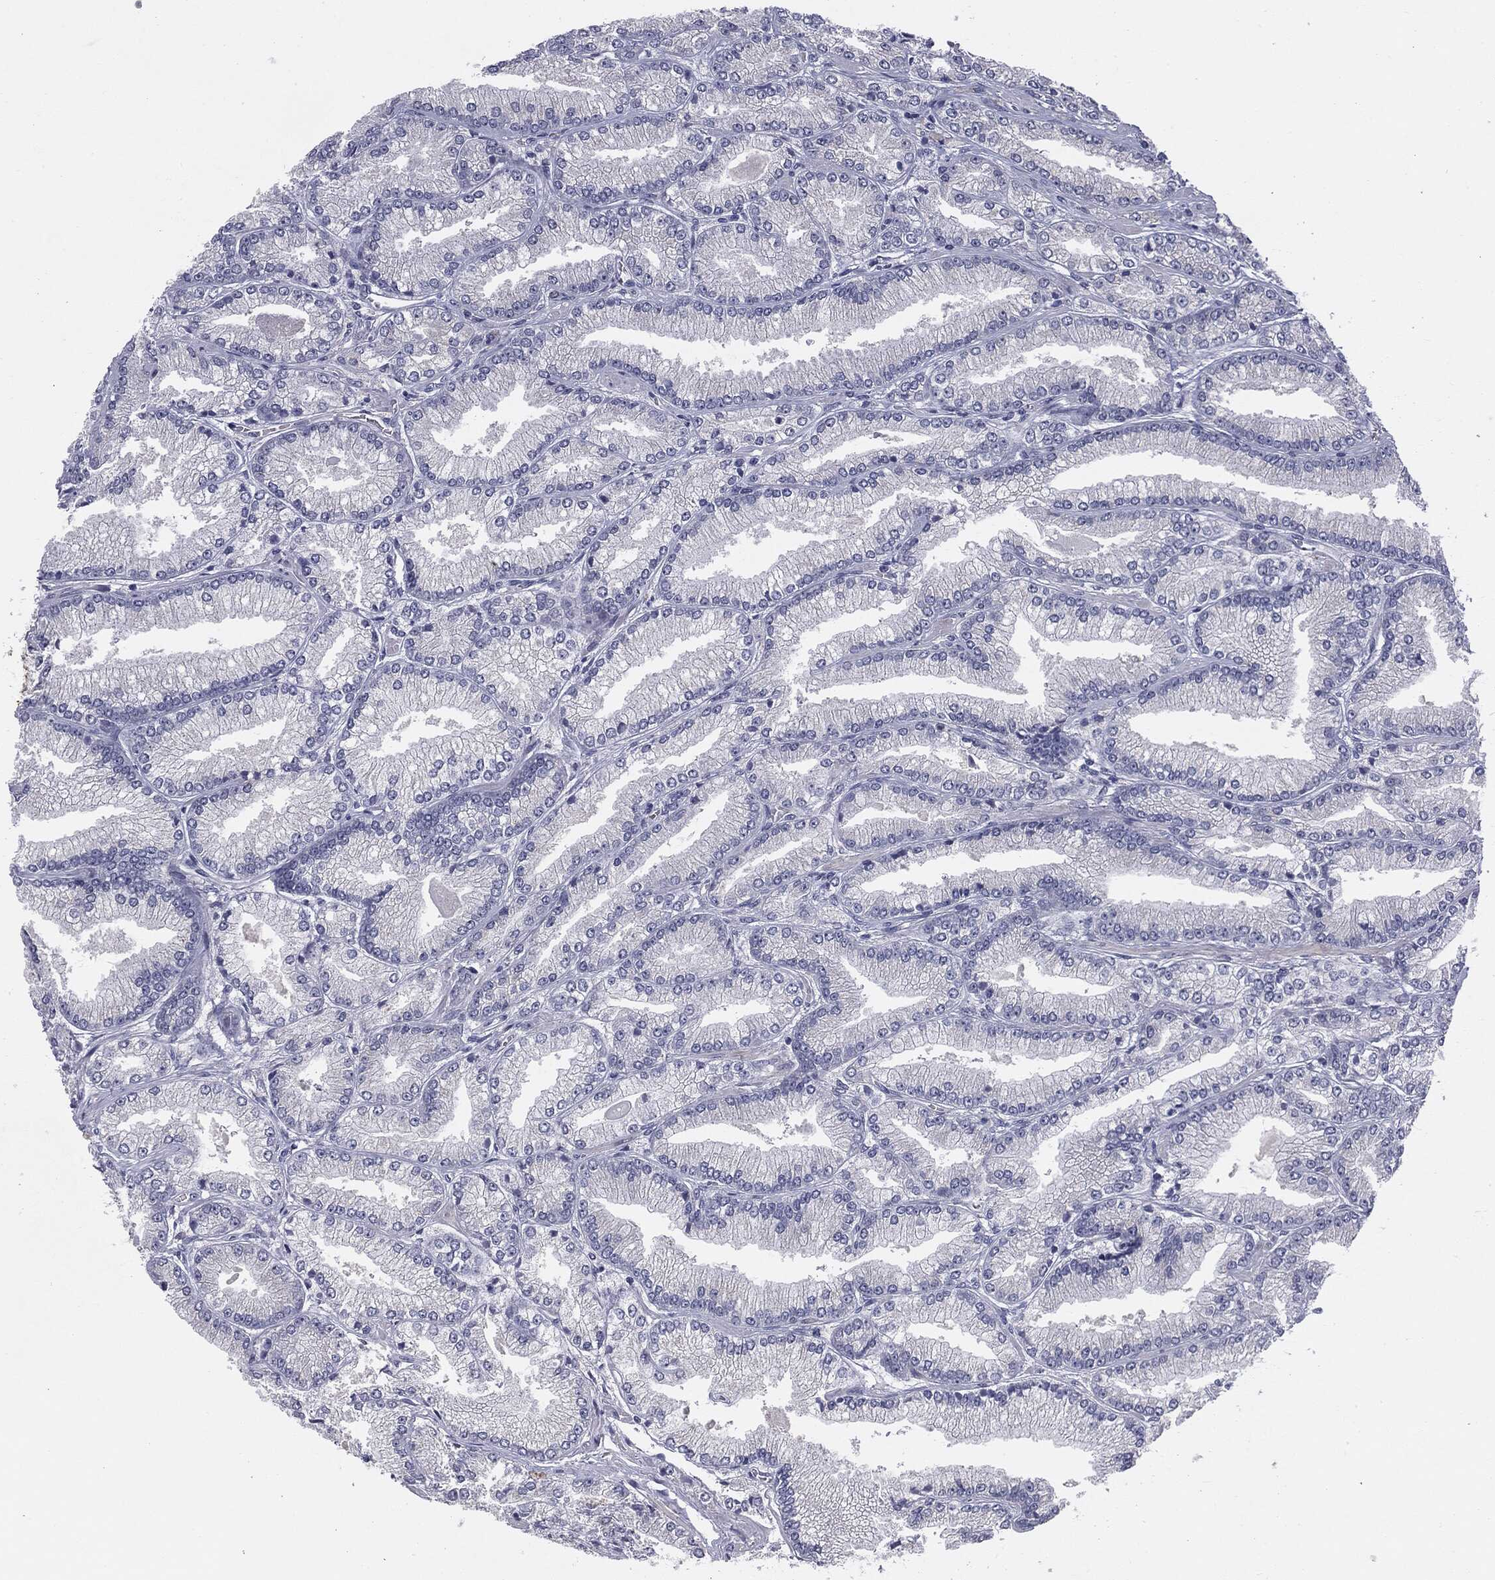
{"staining": {"intensity": "negative", "quantity": "none", "location": "none"}, "tissue": "prostate cancer", "cell_type": "Tumor cells", "image_type": "cancer", "snomed": [{"axis": "morphology", "description": "Adenocarcinoma, Low grade"}, {"axis": "topography", "description": "Prostate"}], "caption": "This photomicrograph is of low-grade adenocarcinoma (prostate) stained with immunohistochemistry (IHC) to label a protein in brown with the nuclei are counter-stained blue. There is no expression in tumor cells.", "gene": "KRT5", "patient": {"sex": "male", "age": 67}}